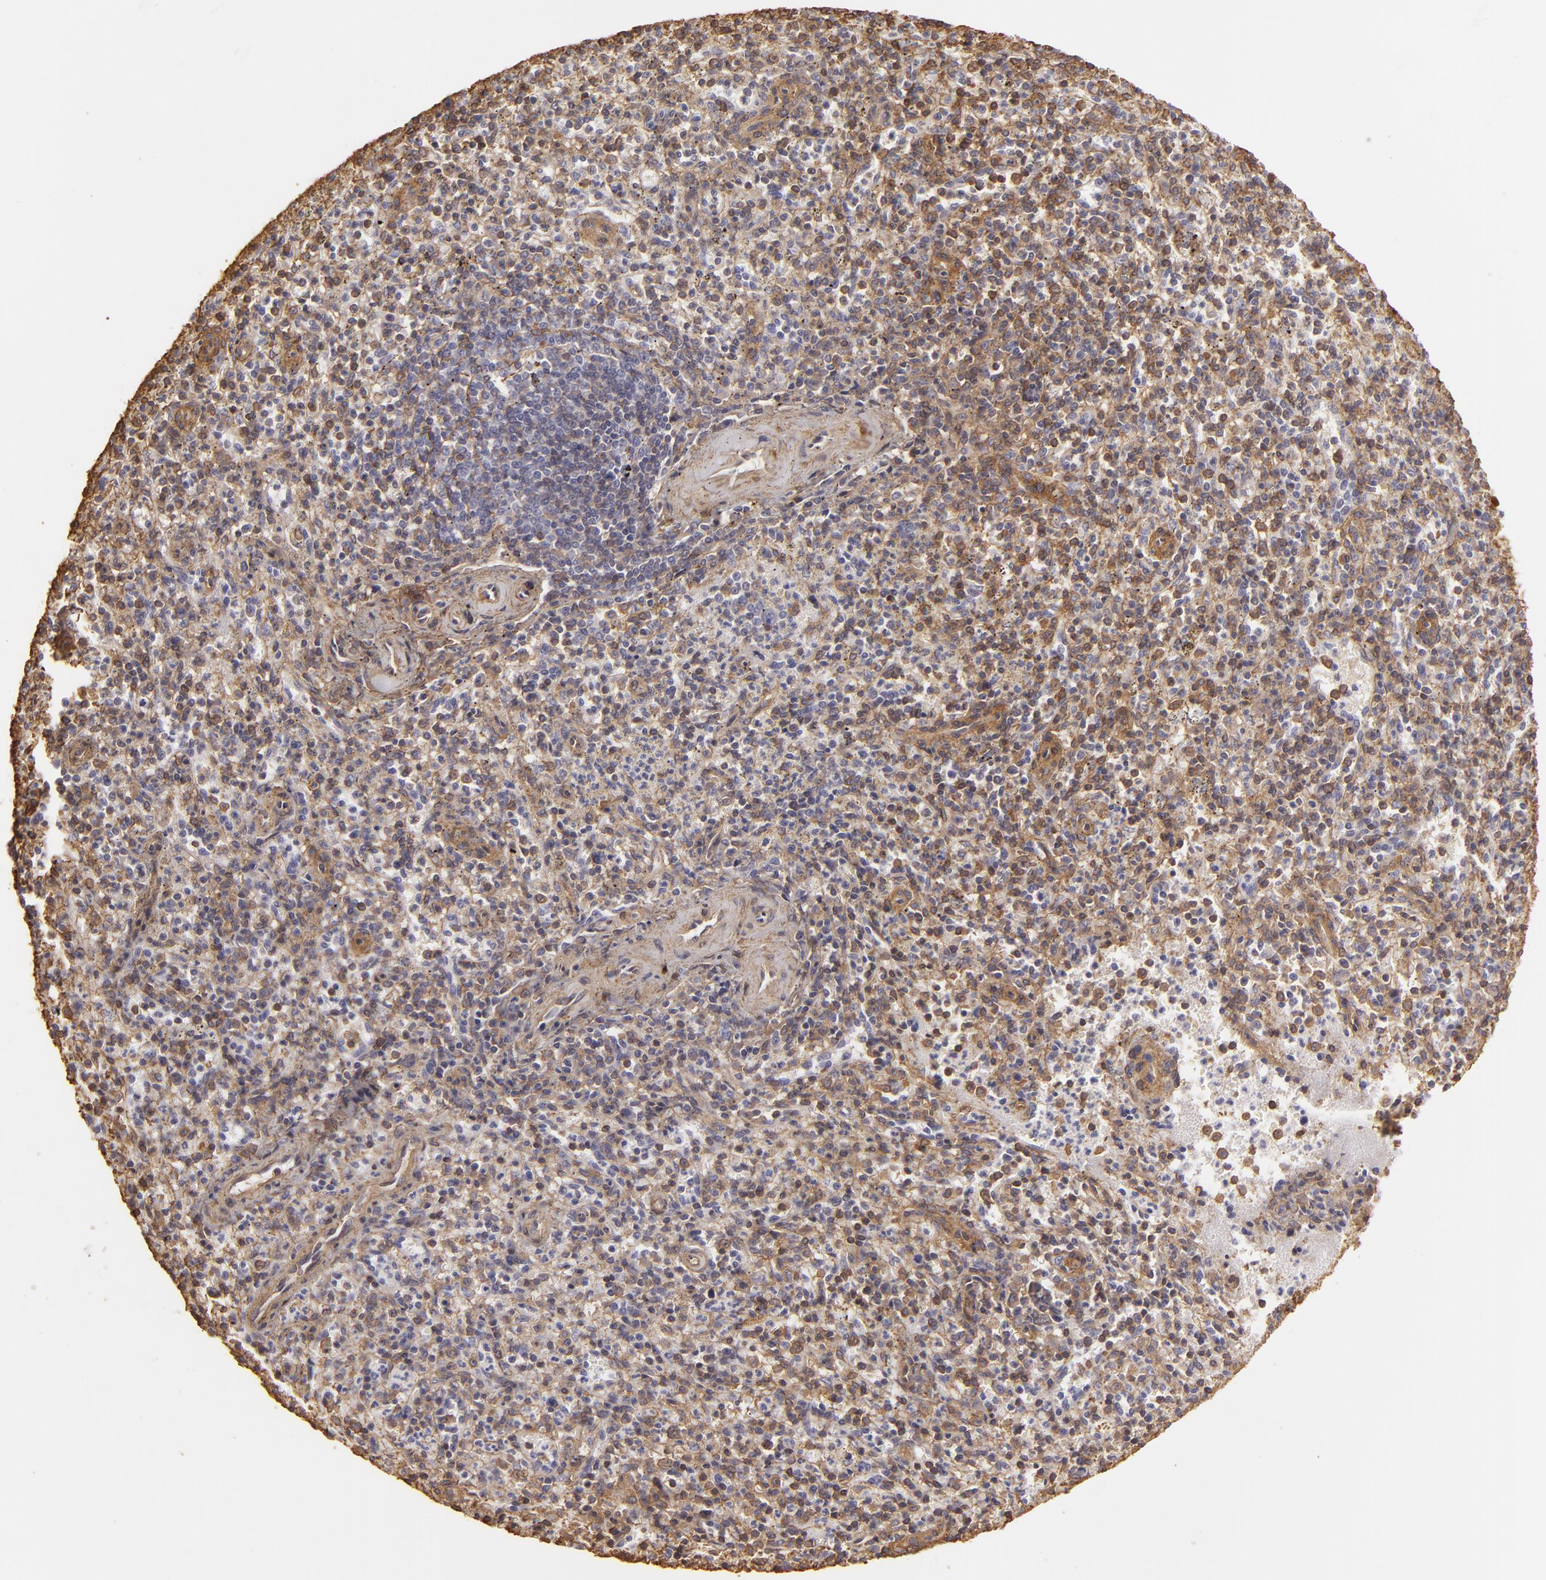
{"staining": {"intensity": "negative", "quantity": "none", "location": "none"}, "tissue": "spleen", "cell_type": "Cells in red pulp", "image_type": "normal", "snomed": [{"axis": "morphology", "description": "Normal tissue, NOS"}, {"axis": "topography", "description": "Spleen"}], "caption": "There is no significant staining in cells in red pulp of spleen. (DAB immunohistochemistry visualized using brightfield microscopy, high magnification).", "gene": "HSPB6", "patient": {"sex": "male", "age": 72}}